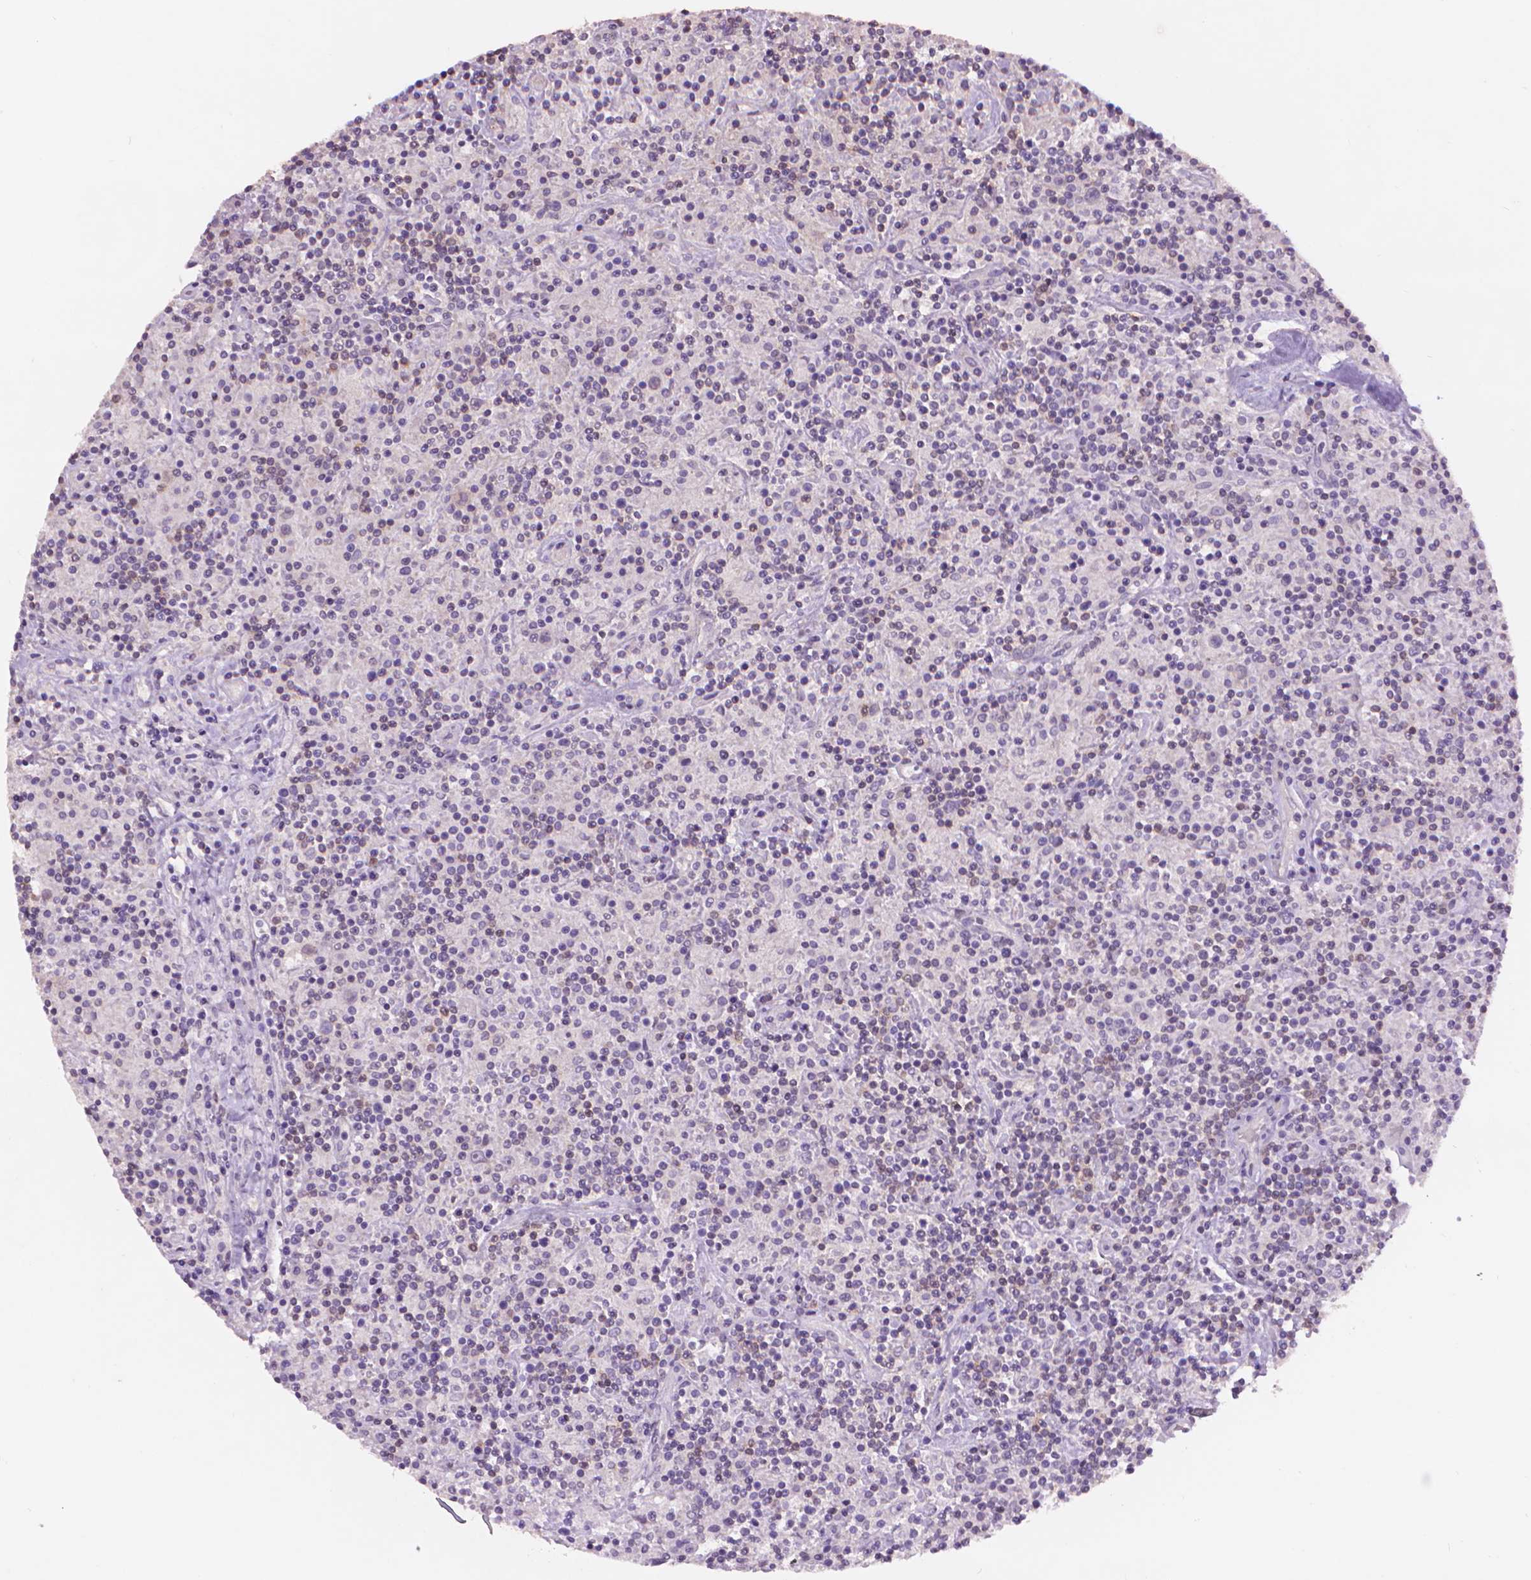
{"staining": {"intensity": "weak", "quantity": "<25%", "location": "cytoplasmic/membranous"}, "tissue": "lymphoma", "cell_type": "Tumor cells", "image_type": "cancer", "snomed": [{"axis": "morphology", "description": "Hodgkin's disease, NOS"}, {"axis": "topography", "description": "Lymph node"}], "caption": "The photomicrograph displays no staining of tumor cells in lymphoma. (Stains: DAB (3,3'-diaminobenzidine) IHC with hematoxylin counter stain, Microscopy: brightfield microscopy at high magnification).", "gene": "ENO2", "patient": {"sex": "male", "age": 70}}